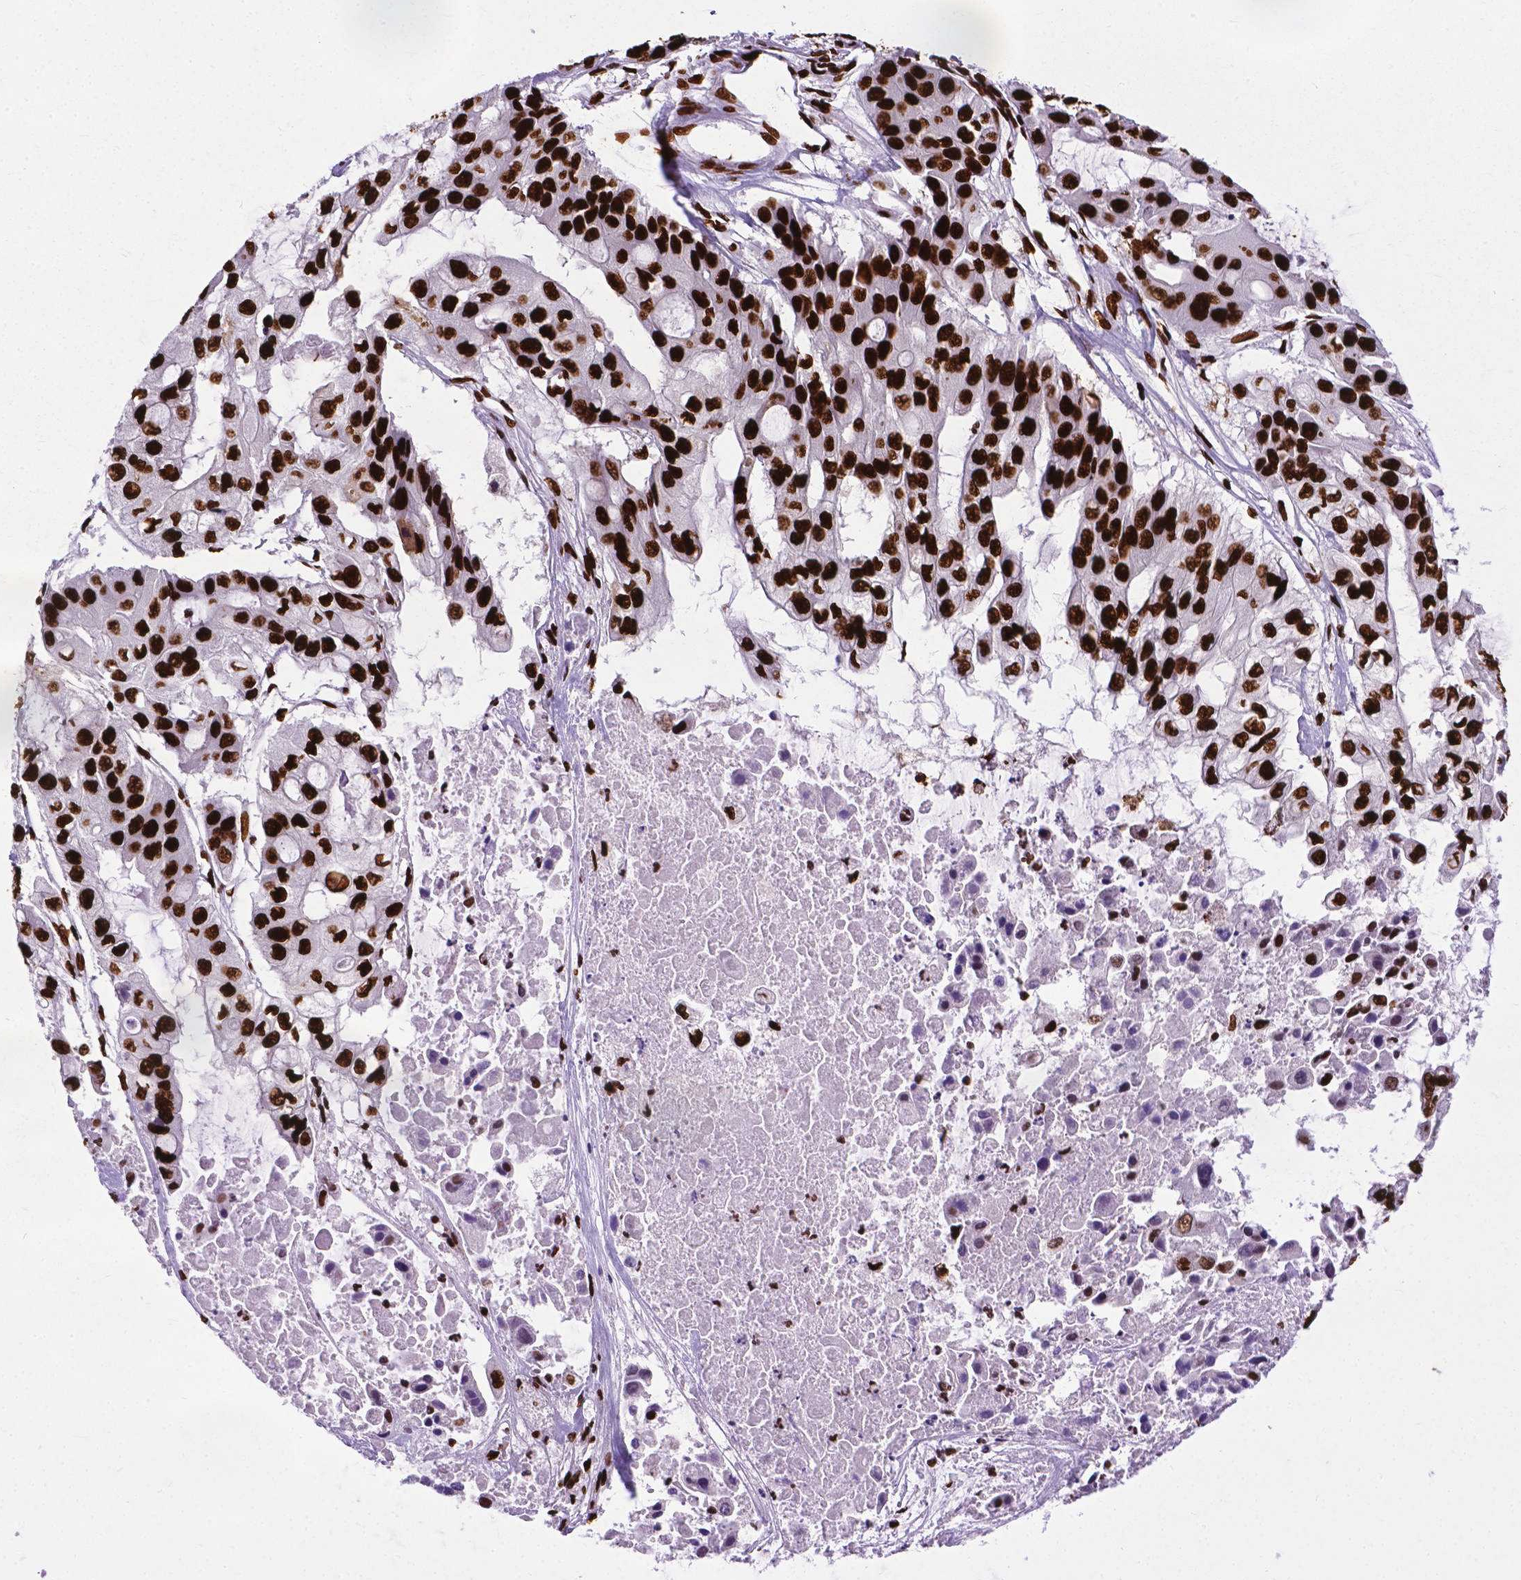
{"staining": {"intensity": "strong", "quantity": ">75%", "location": "nuclear"}, "tissue": "ovarian cancer", "cell_type": "Tumor cells", "image_type": "cancer", "snomed": [{"axis": "morphology", "description": "Cystadenocarcinoma, serous, NOS"}, {"axis": "topography", "description": "Ovary"}], "caption": "Ovarian cancer stained for a protein demonstrates strong nuclear positivity in tumor cells. Using DAB (3,3'-diaminobenzidine) (brown) and hematoxylin (blue) stains, captured at high magnification using brightfield microscopy.", "gene": "SMIM5", "patient": {"sex": "female", "age": 56}}